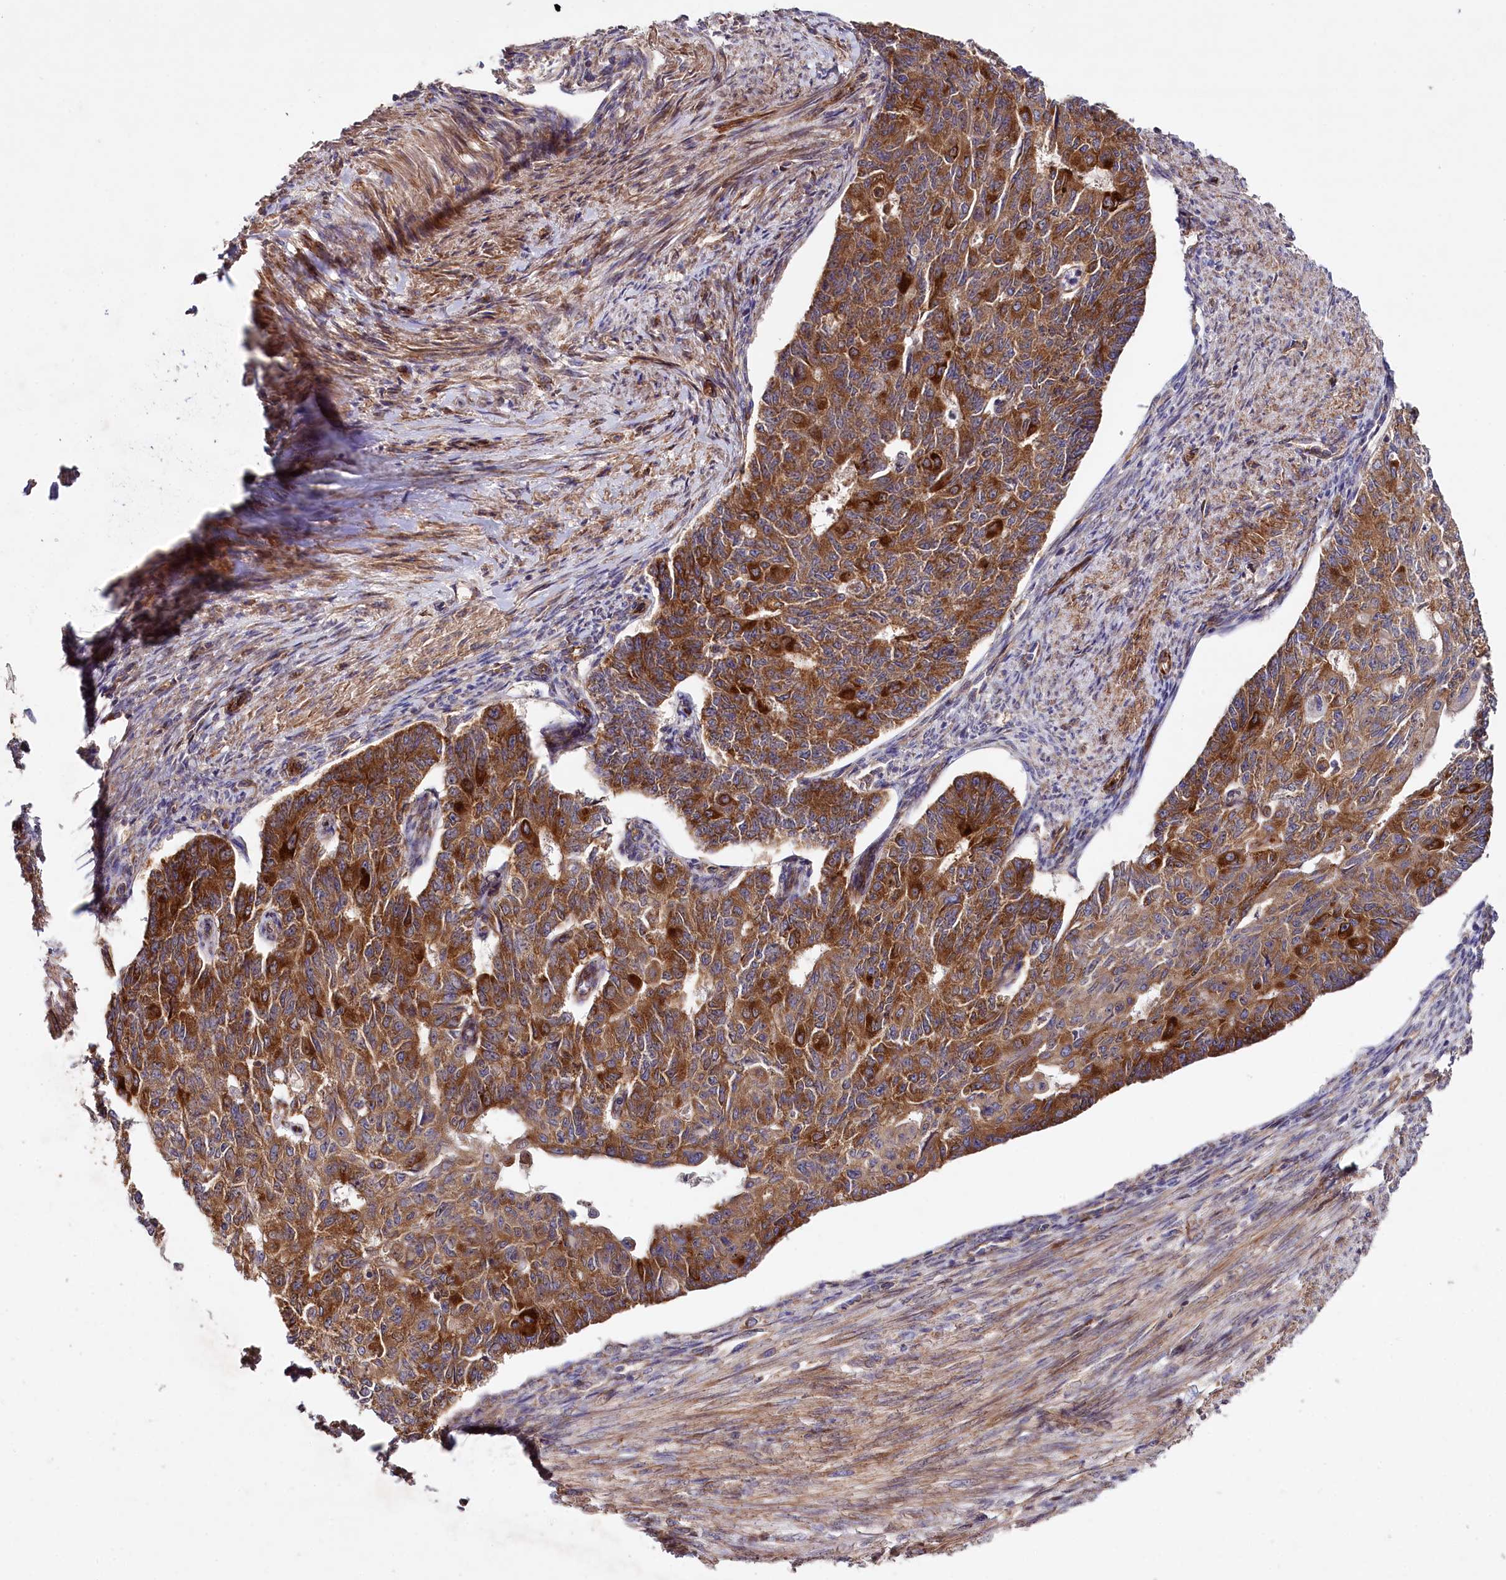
{"staining": {"intensity": "strong", "quantity": ">75%", "location": "cytoplasmic/membranous"}, "tissue": "endometrial cancer", "cell_type": "Tumor cells", "image_type": "cancer", "snomed": [{"axis": "morphology", "description": "Adenocarcinoma, NOS"}, {"axis": "topography", "description": "Endometrium"}], "caption": "Protein expression analysis of human endometrial cancer reveals strong cytoplasmic/membranous expression in approximately >75% of tumor cells.", "gene": "SPATS2", "patient": {"sex": "female", "age": 32}}